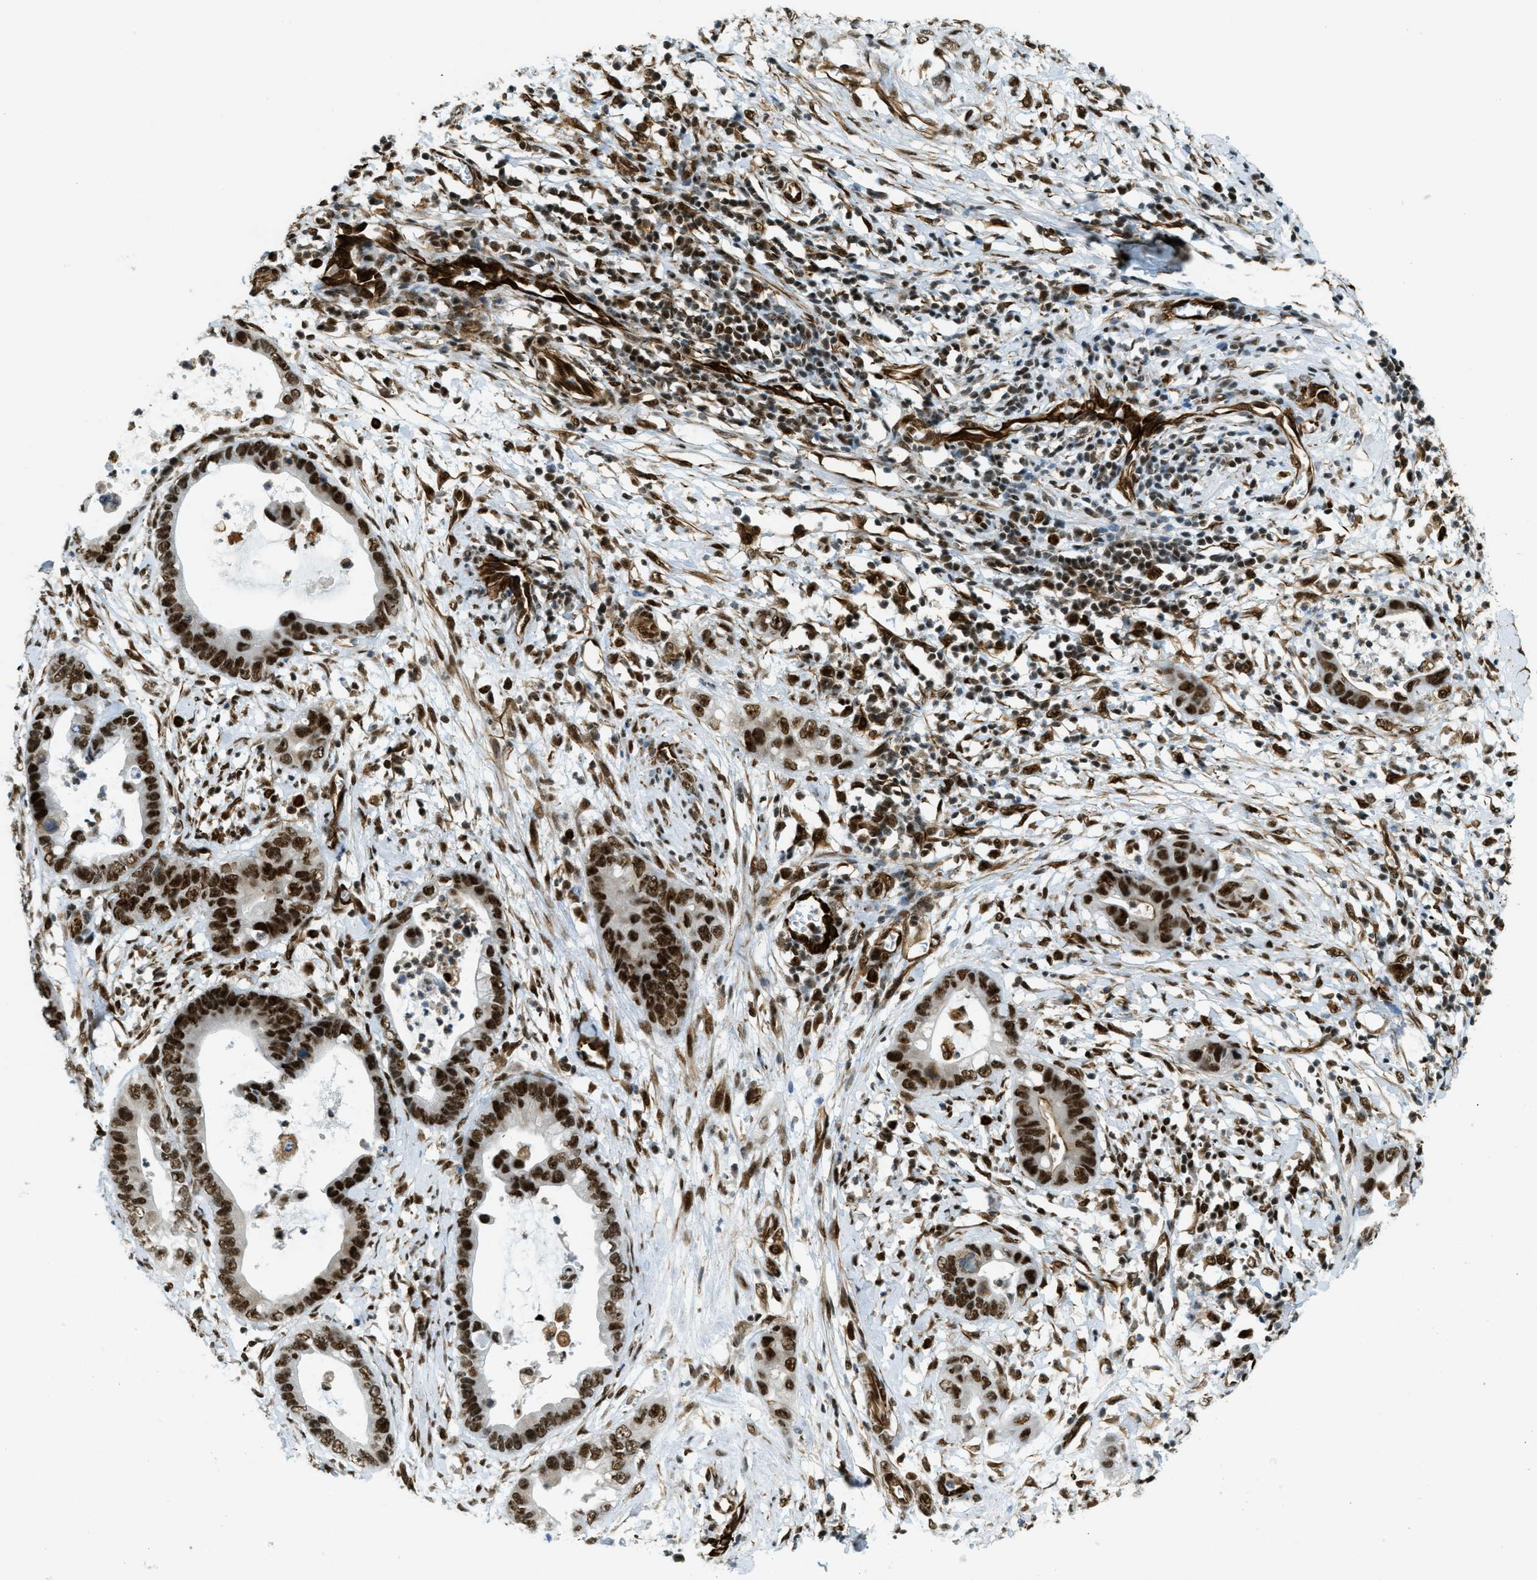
{"staining": {"intensity": "strong", "quantity": ">75%", "location": "nuclear"}, "tissue": "cervical cancer", "cell_type": "Tumor cells", "image_type": "cancer", "snomed": [{"axis": "morphology", "description": "Adenocarcinoma, NOS"}, {"axis": "topography", "description": "Cervix"}], "caption": "Immunohistochemistry (IHC) (DAB (3,3'-diaminobenzidine)) staining of cervical cancer displays strong nuclear protein staining in approximately >75% of tumor cells.", "gene": "ZFR", "patient": {"sex": "female", "age": 44}}